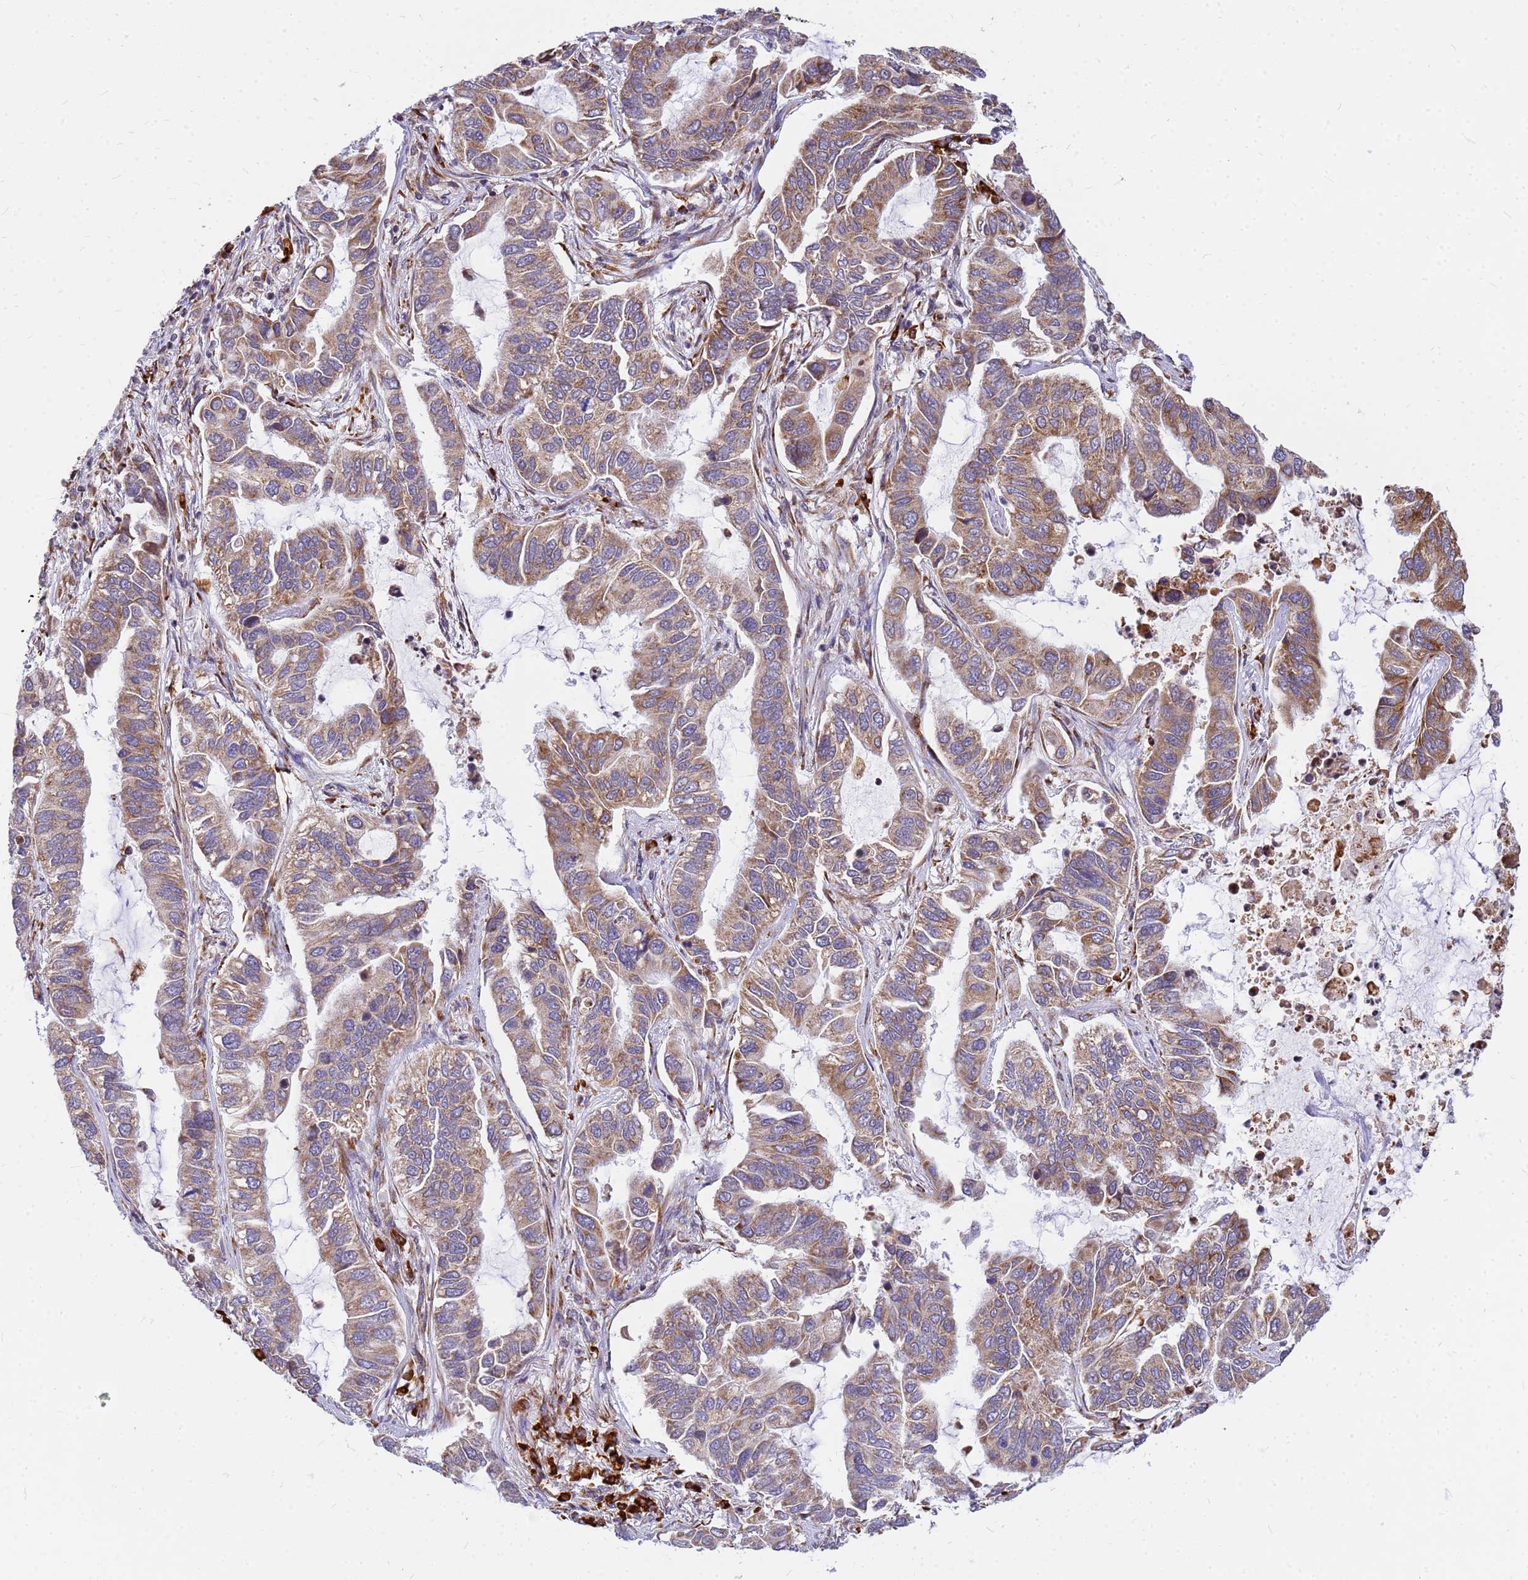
{"staining": {"intensity": "moderate", "quantity": "25%-75%", "location": "cytoplasmic/membranous"}, "tissue": "lung cancer", "cell_type": "Tumor cells", "image_type": "cancer", "snomed": [{"axis": "morphology", "description": "Adenocarcinoma, NOS"}, {"axis": "topography", "description": "Lung"}], "caption": "Protein staining of lung cancer (adenocarcinoma) tissue exhibits moderate cytoplasmic/membranous expression in about 25%-75% of tumor cells.", "gene": "SSR4", "patient": {"sex": "male", "age": 64}}